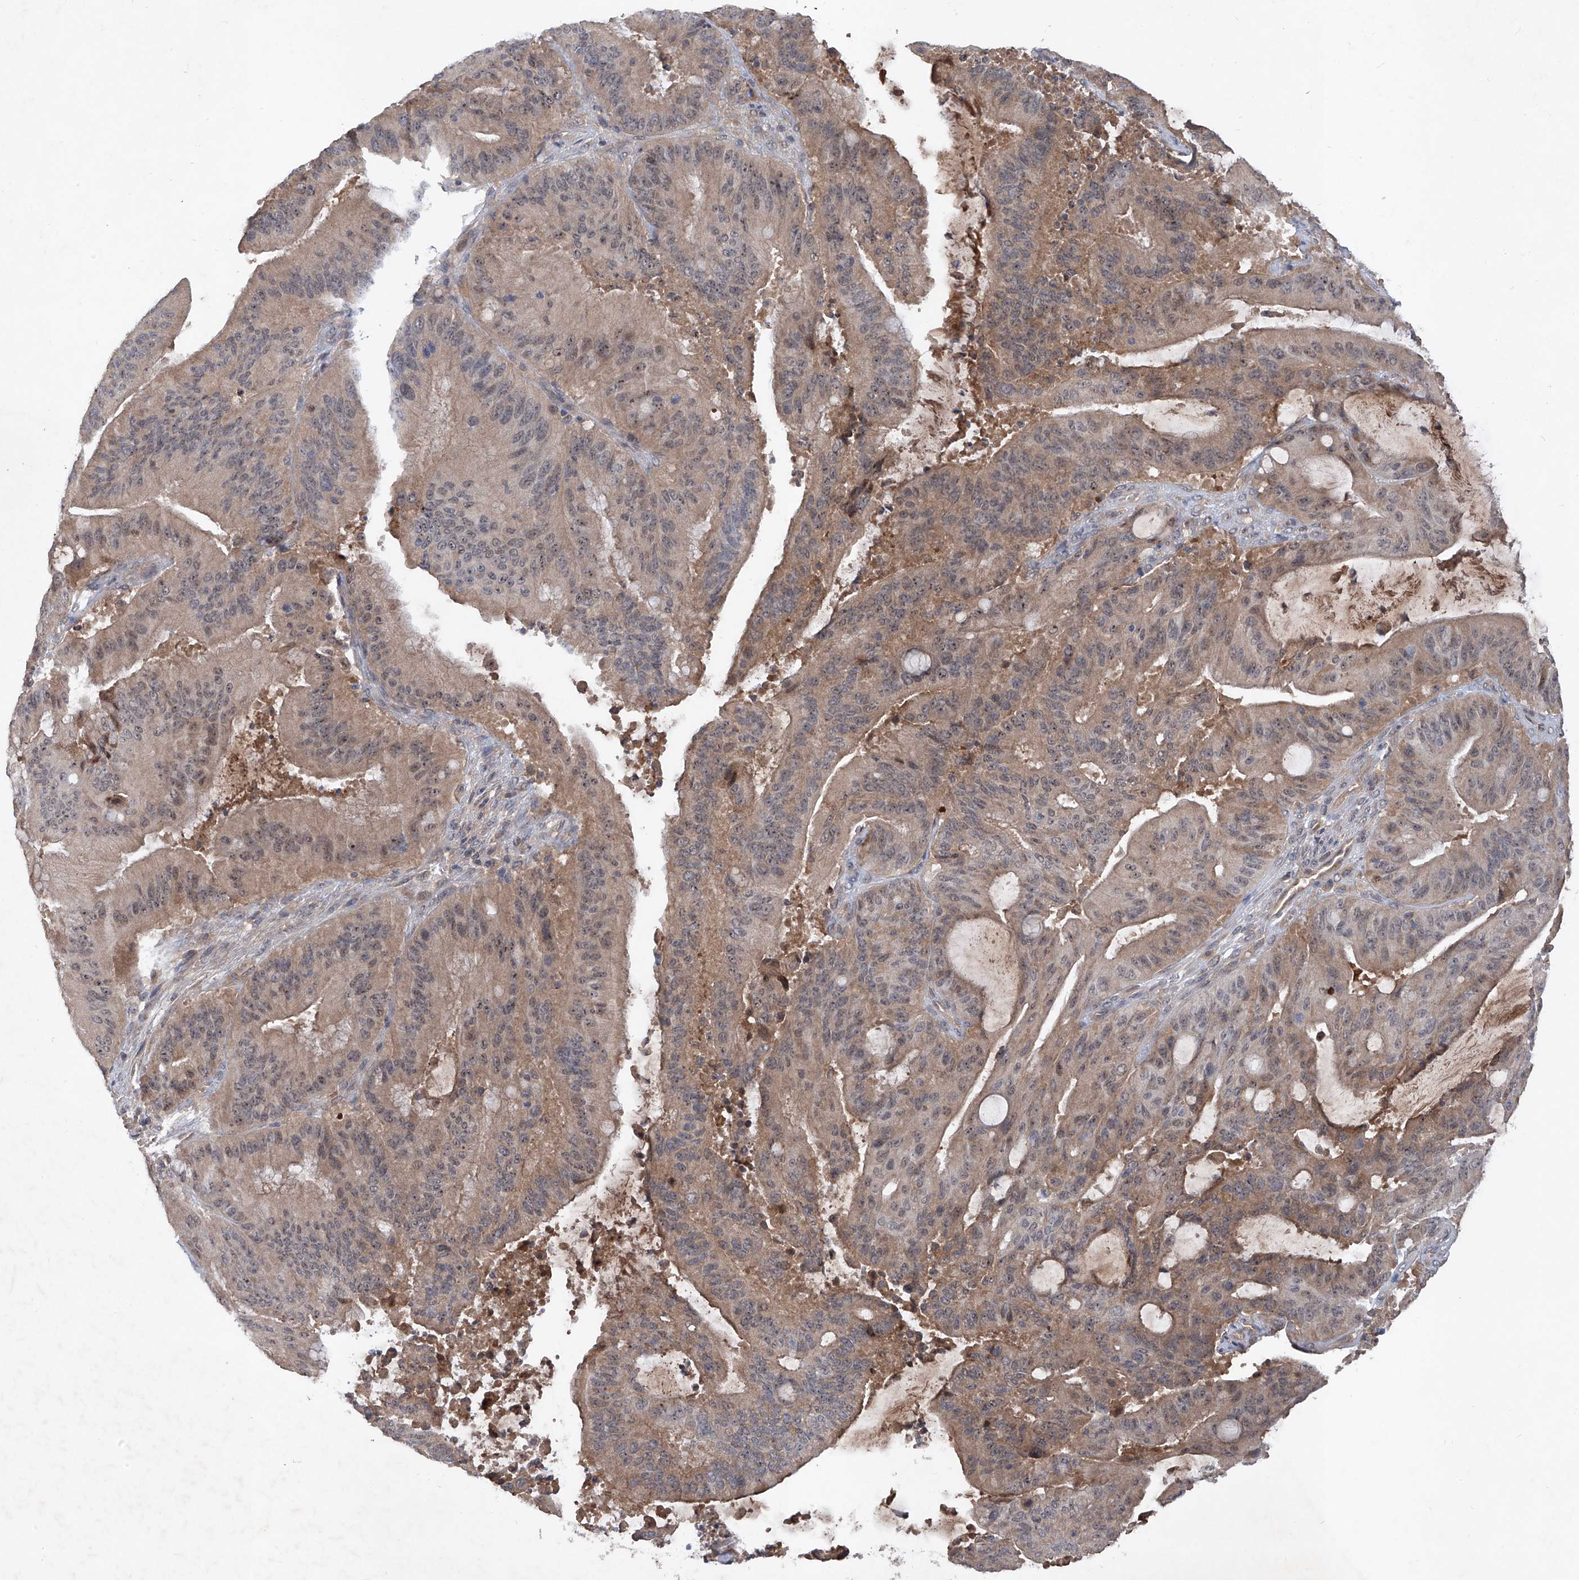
{"staining": {"intensity": "weak", "quantity": ">75%", "location": "cytoplasmic/membranous,nuclear"}, "tissue": "liver cancer", "cell_type": "Tumor cells", "image_type": "cancer", "snomed": [{"axis": "morphology", "description": "Normal tissue, NOS"}, {"axis": "morphology", "description": "Cholangiocarcinoma"}, {"axis": "topography", "description": "Liver"}, {"axis": "topography", "description": "Peripheral nerve tissue"}], "caption": "Immunohistochemical staining of liver cholangiocarcinoma demonstrates low levels of weak cytoplasmic/membranous and nuclear protein positivity in approximately >75% of tumor cells.", "gene": "FAM135A", "patient": {"sex": "female", "age": 73}}